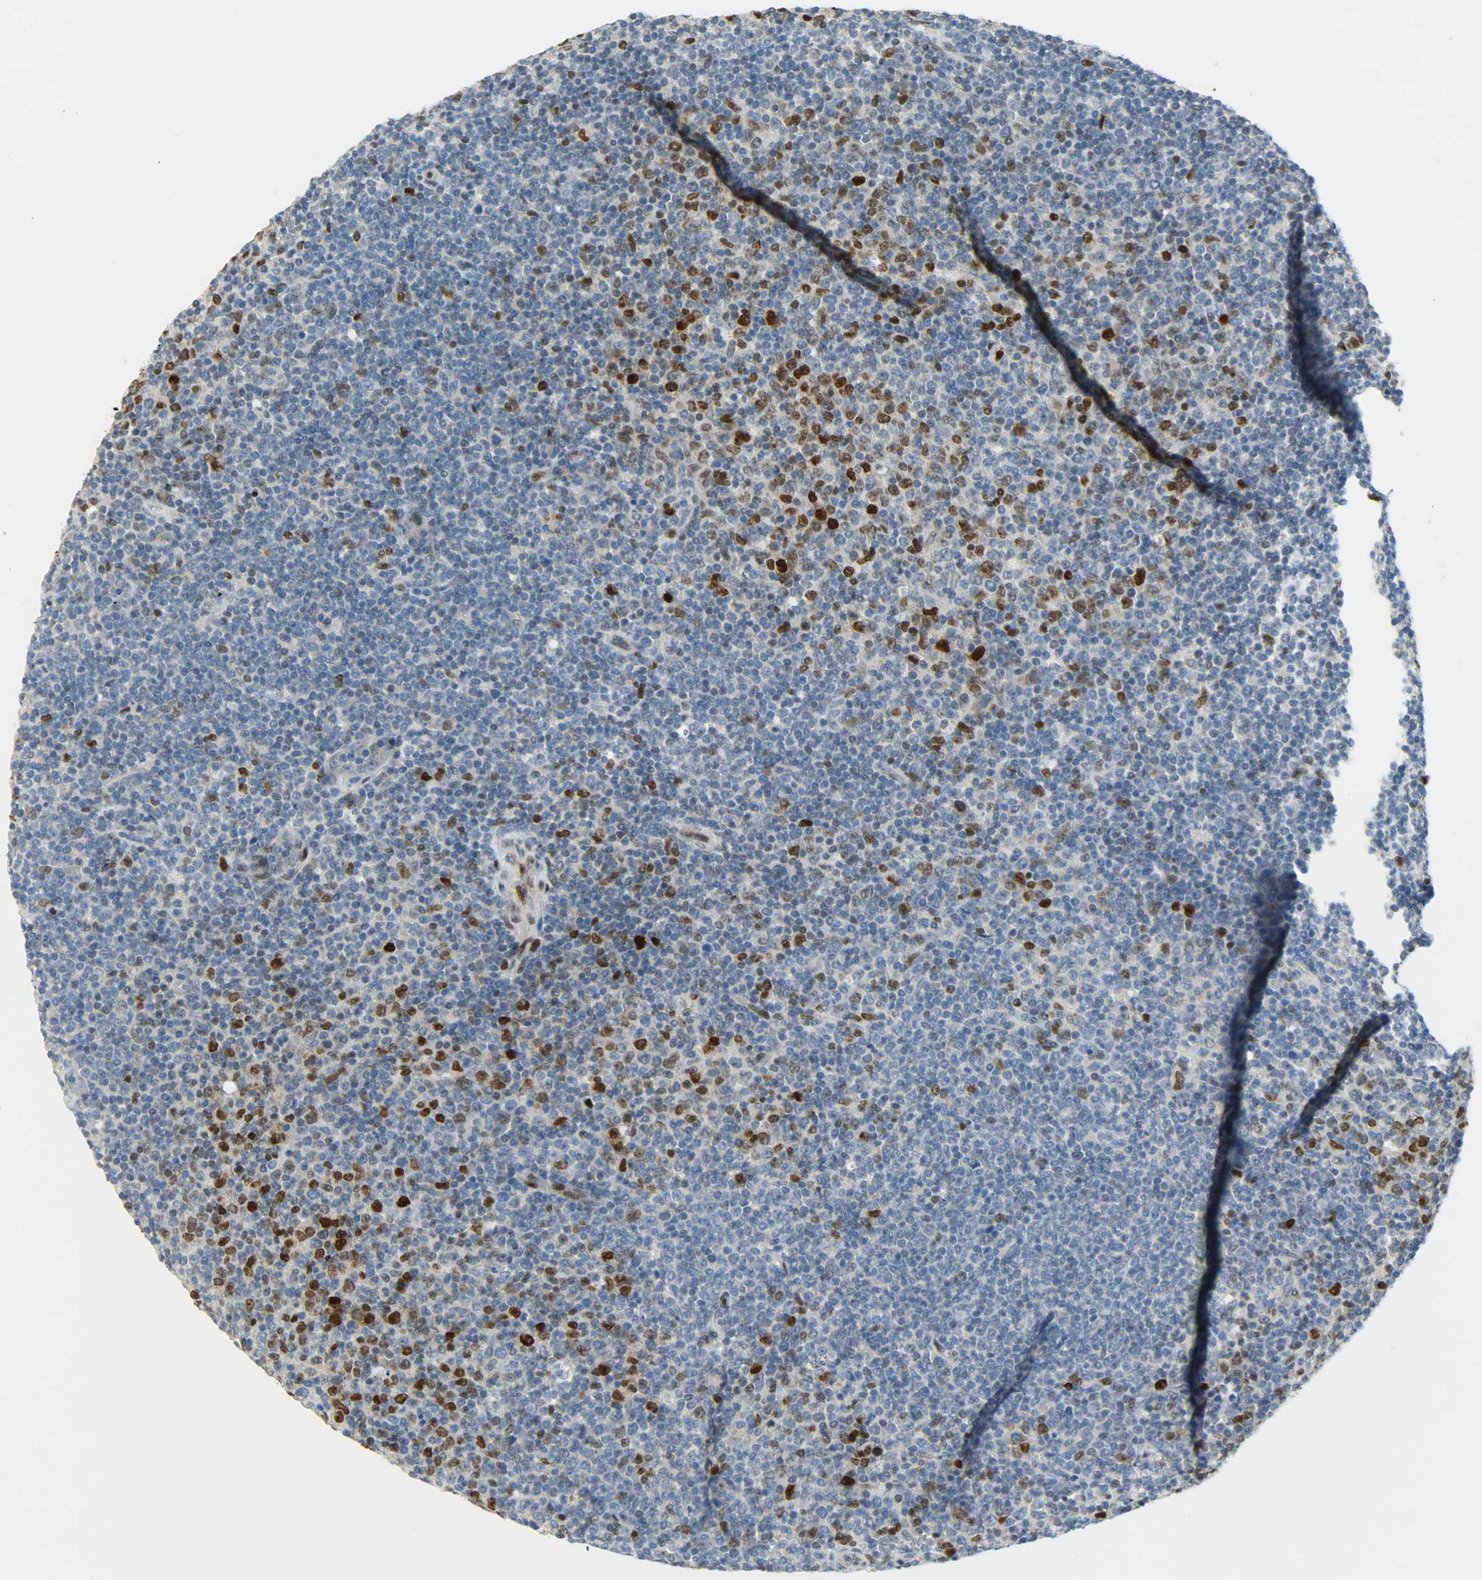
{"staining": {"intensity": "negative", "quantity": "none", "location": "none"}, "tissue": "lymphoma", "cell_type": "Tumor cells", "image_type": "cancer", "snomed": [{"axis": "morphology", "description": "Malignant lymphoma, non-Hodgkin's type, Low grade"}, {"axis": "topography", "description": "Lymph node"}], "caption": "This is an immunohistochemistry (IHC) image of human malignant lymphoma, non-Hodgkin's type (low-grade). There is no positivity in tumor cells.", "gene": "JUNB", "patient": {"sex": "male", "age": 70}}